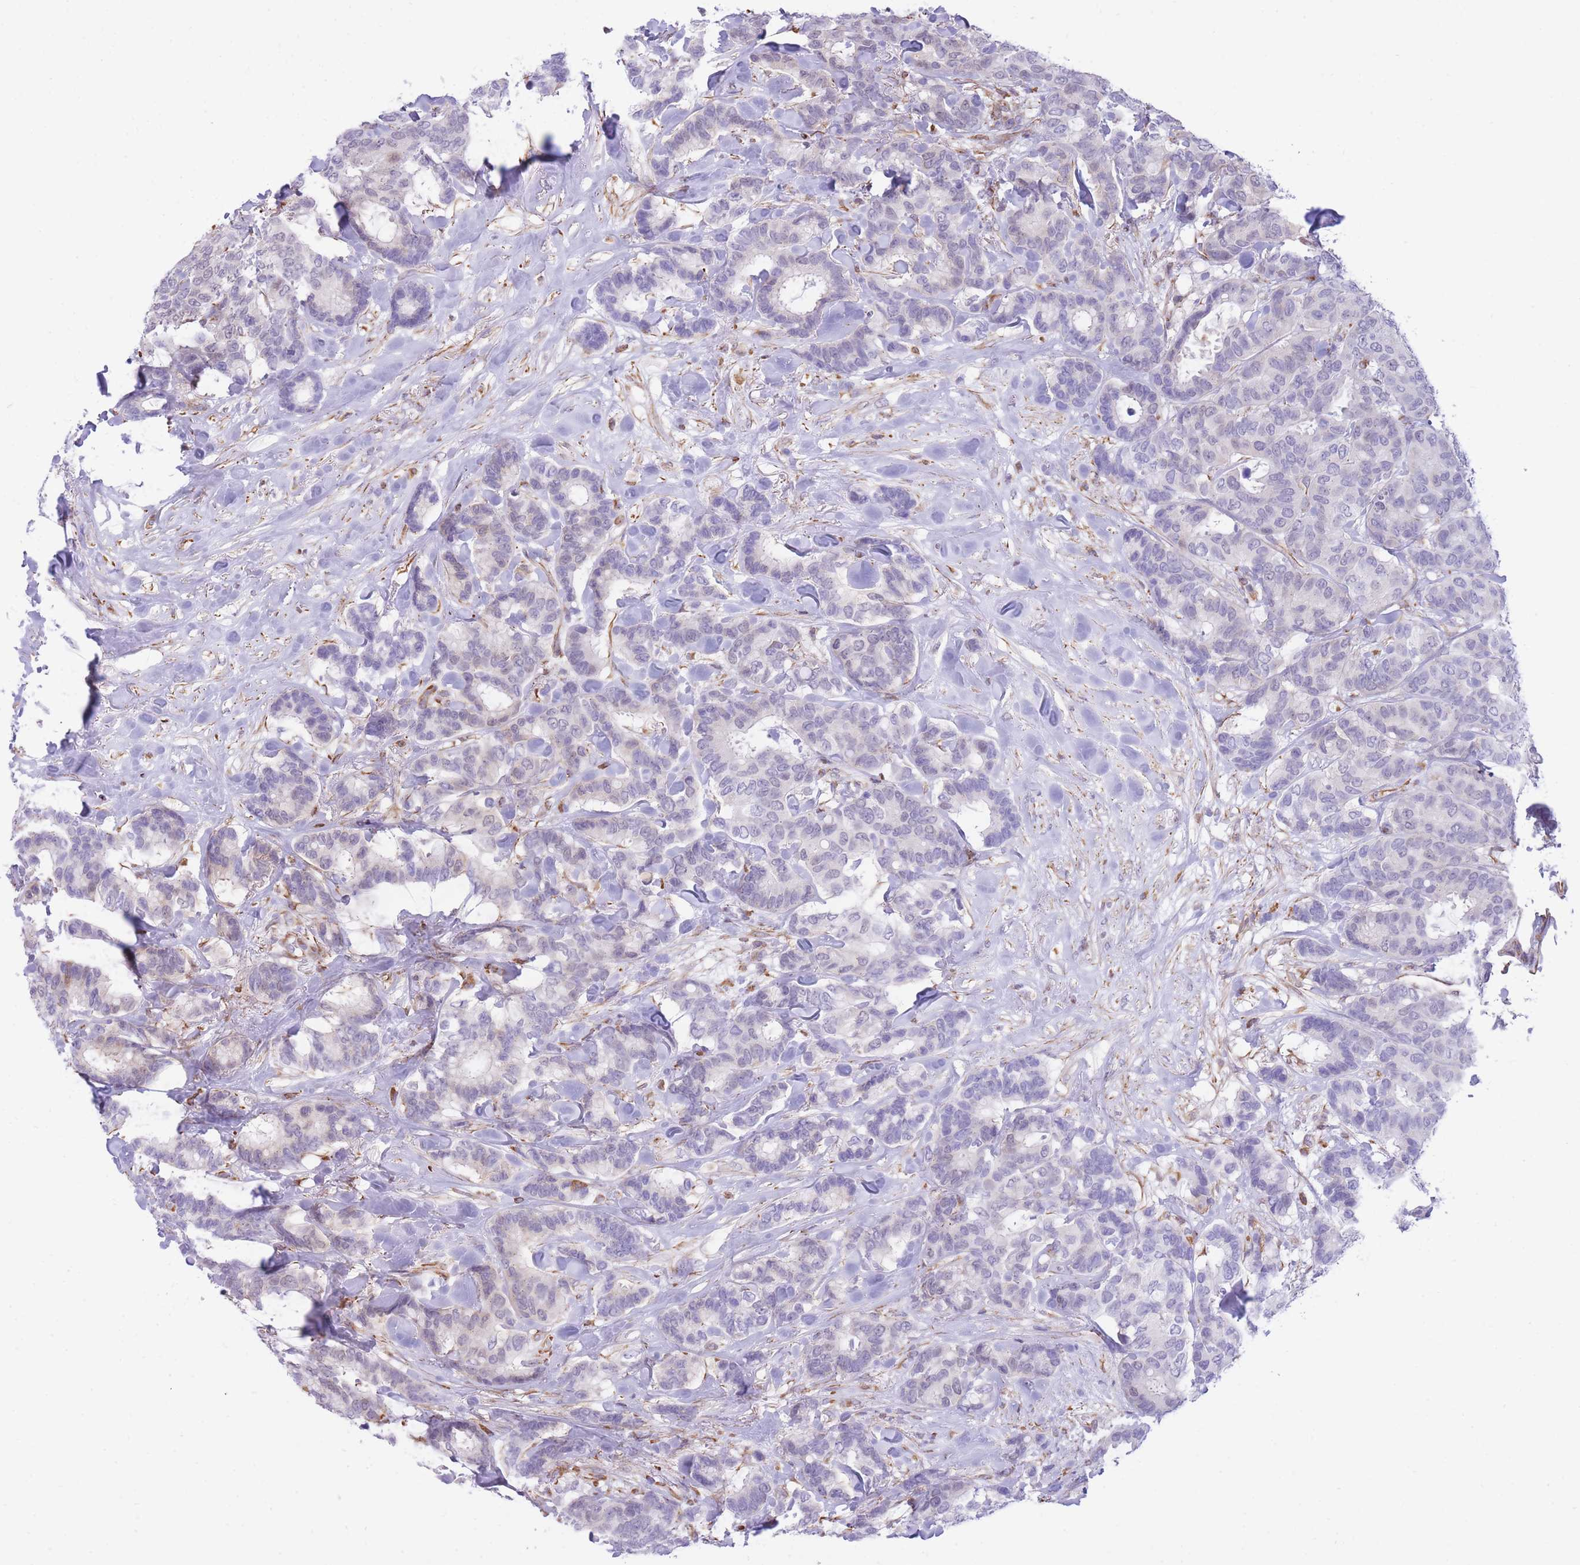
{"staining": {"intensity": "negative", "quantity": "none", "location": "none"}, "tissue": "breast cancer", "cell_type": "Tumor cells", "image_type": "cancer", "snomed": [{"axis": "morphology", "description": "Normal tissue, NOS"}, {"axis": "morphology", "description": "Duct carcinoma"}, {"axis": "topography", "description": "Breast"}], "caption": "Photomicrograph shows no significant protein expression in tumor cells of breast cancer.", "gene": "PSG8", "patient": {"sex": "female", "age": 87}}